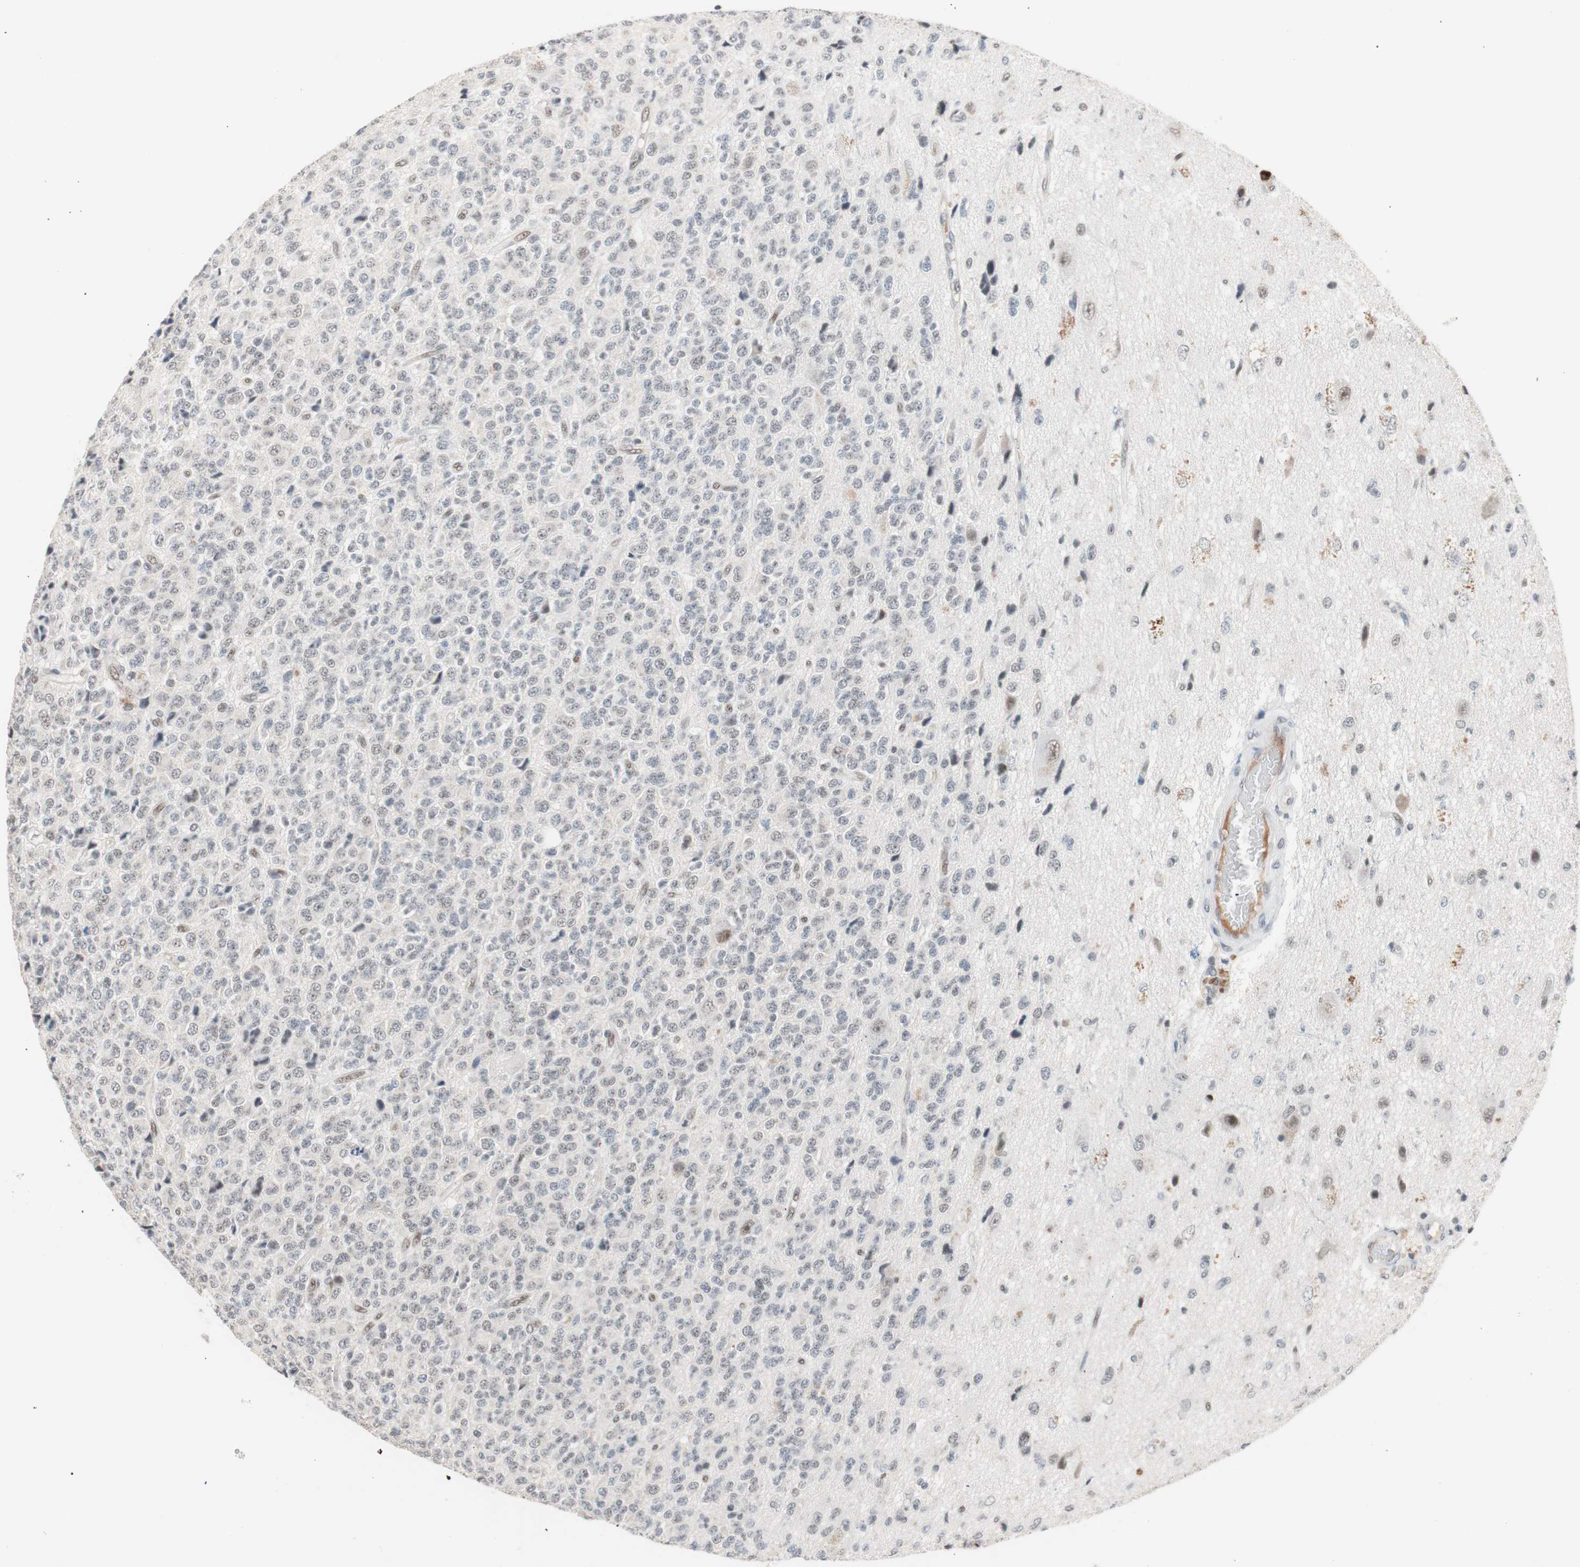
{"staining": {"intensity": "weak", "quantity": "<25%", "location": "nuclear"}, "tissue": "glioma", "cell_type": "Tumor cells", "image_type": "cancer", "snomed": [{"axis": "morphology", "description": "Glioma, malignant, High grade"}, {"axis": "topography", "description": "pancreas cauda"}], "caption": "IHC histopathology image of neoplastic tissue: high-grade glioma (malignant) stained with DAB (3,3'-diaminobenzidine) reveals no significant protein positivity in tumor cells.", "gene": "LIG3", "patient": {"sex": "male", "age": 60}}